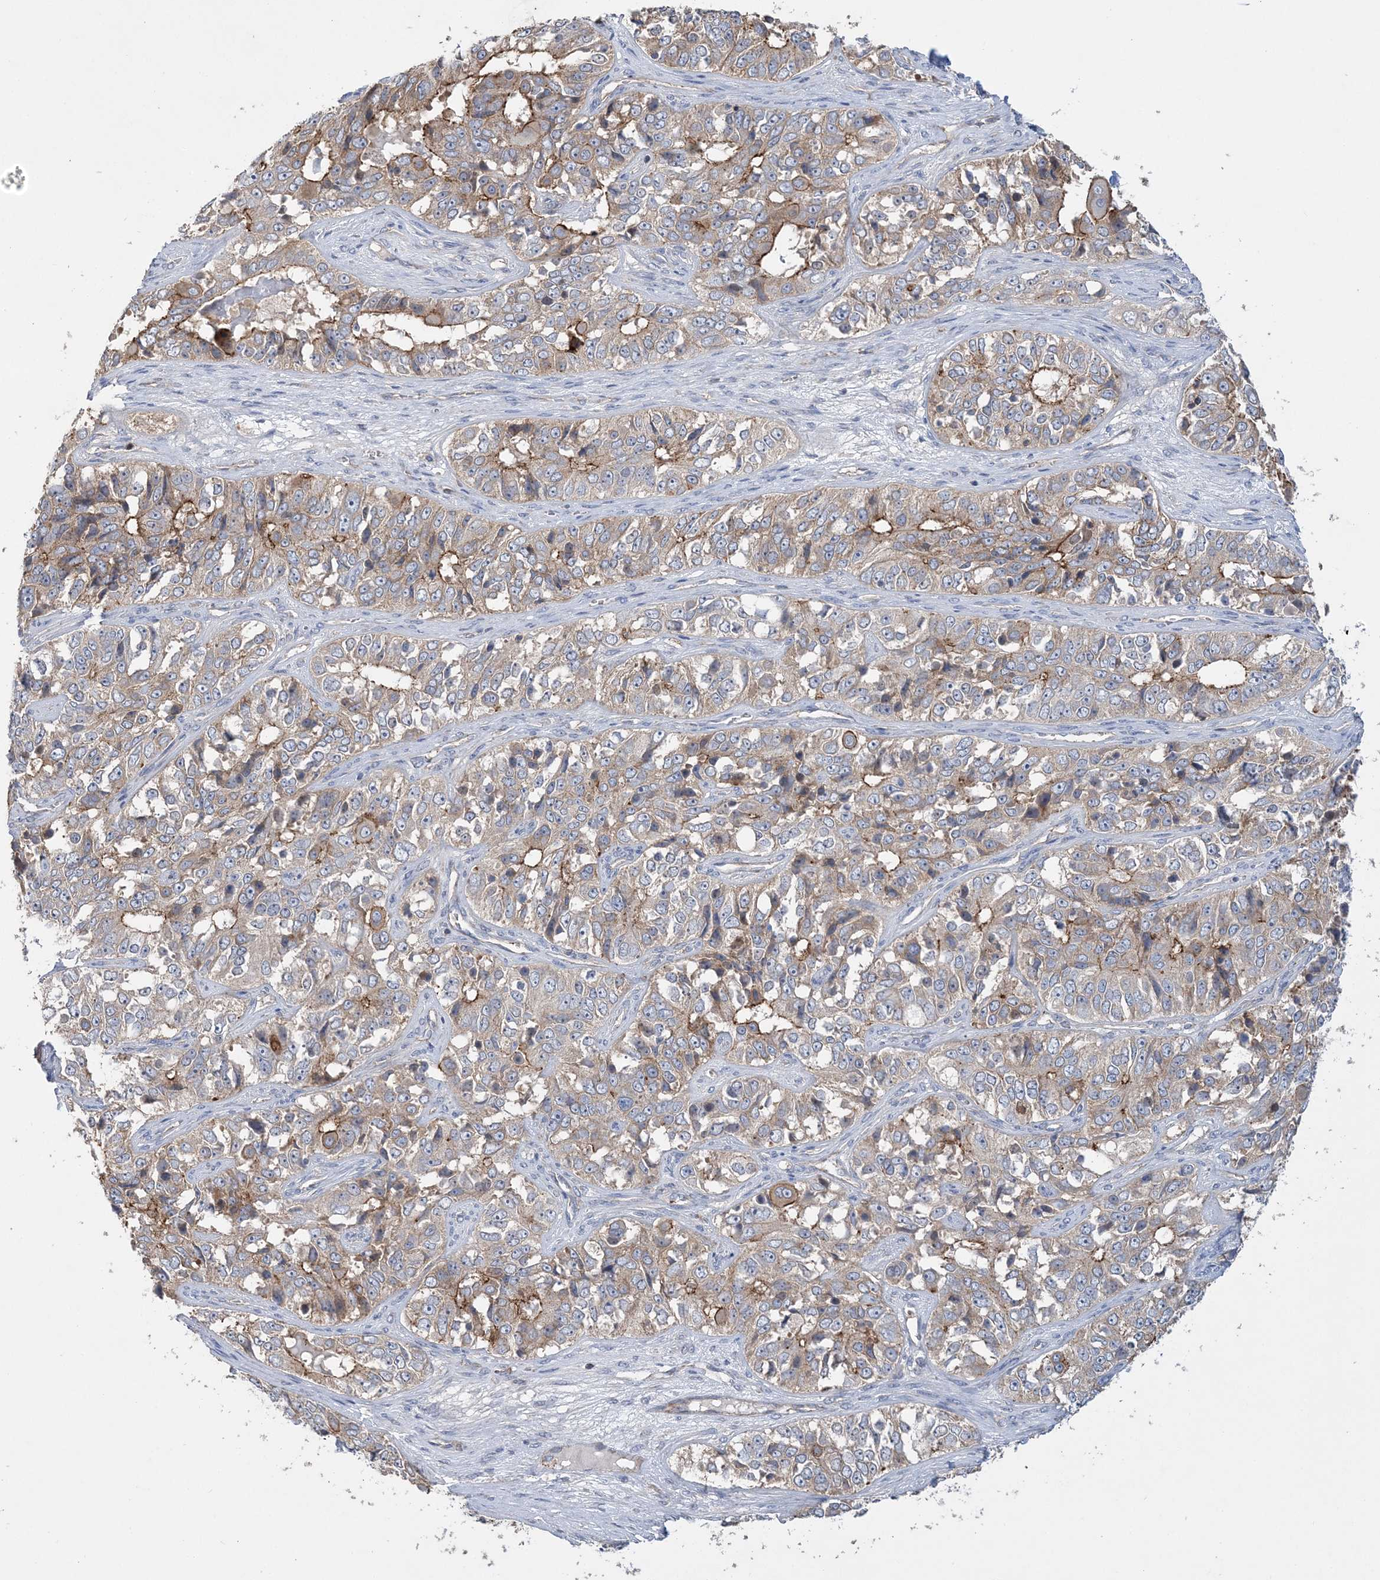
{"staining": {"intensity": "moderate", "quantity": "25%-75%", "location": "cytoplasmic/membranous"}, "tissue": "ovarian cancer", "cell_type": "Tumor cells", "image_type": "cancer", "snomed": [{"axis": "morphology", "description": "Carcinoma, endometroid"}, {"axis": "topography", "description": "Ovary"}], "caption": "This micrograph shows IHC staining of human endometroid carcinoma (ovarian), with medium moderate cytoplasmic/membranous positivity in about 25%-75% of tumor cells.", "gene": "PIGC", "patient": {"sex": "female", "age": 51}}